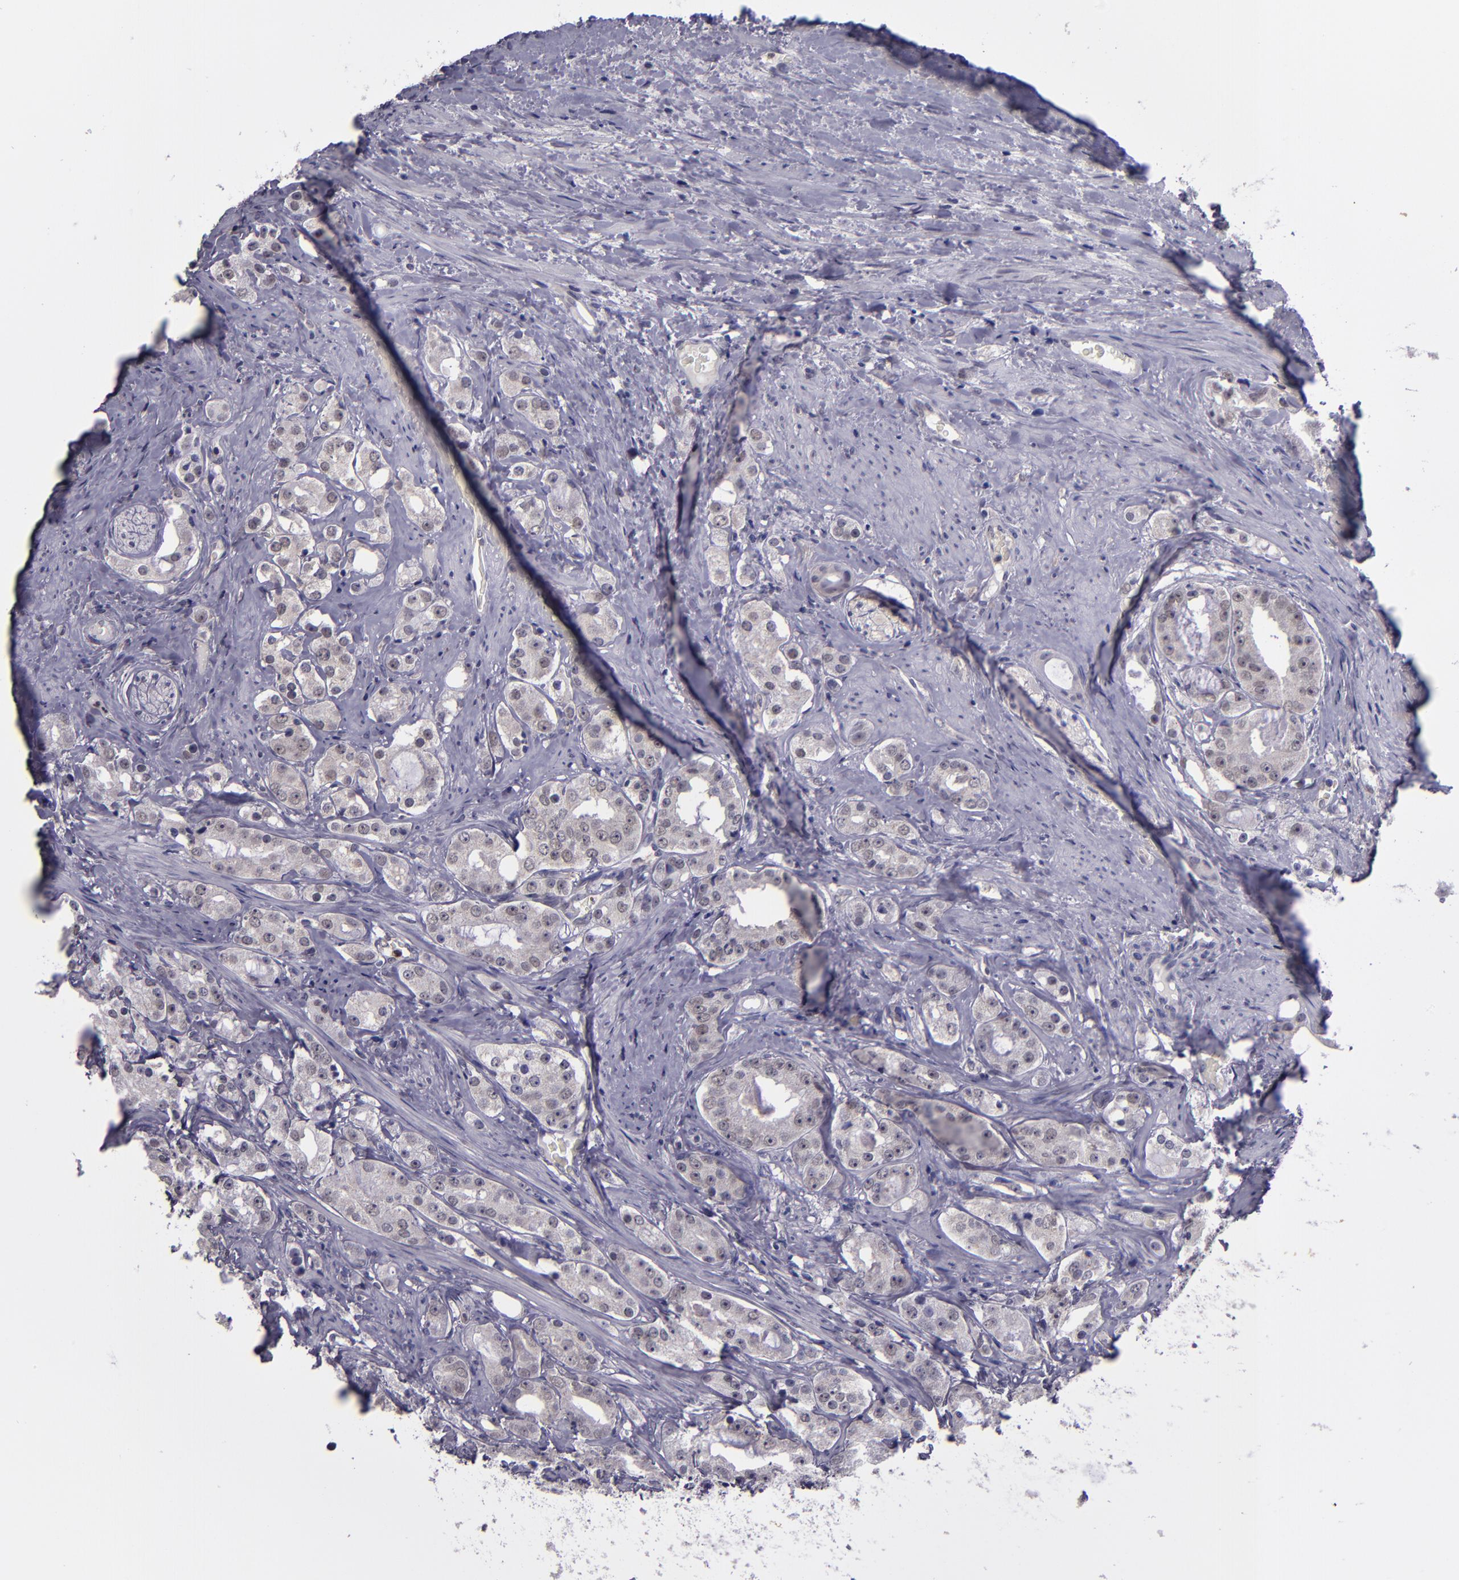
{"staining": {"intensity": "negative", "quantity": "none", "location": "none"}, "tissue": "prostate cancer", "cell_type": "Tumor cells", "image_type": "cancer", "snomed": [{"axis": "morphology", "description": "Adenocarcinoma, High grade"}, {"axis": "topography", "description": "Prostate"}], "caption": "A photomicrograph of prostate cancer (adenocarcinoma (high-grade)) stained for a protein demonstrates no brown staining in tumor cells.", "gene": "CEBPE", "patient": {"sex": "male", "age": 68}}